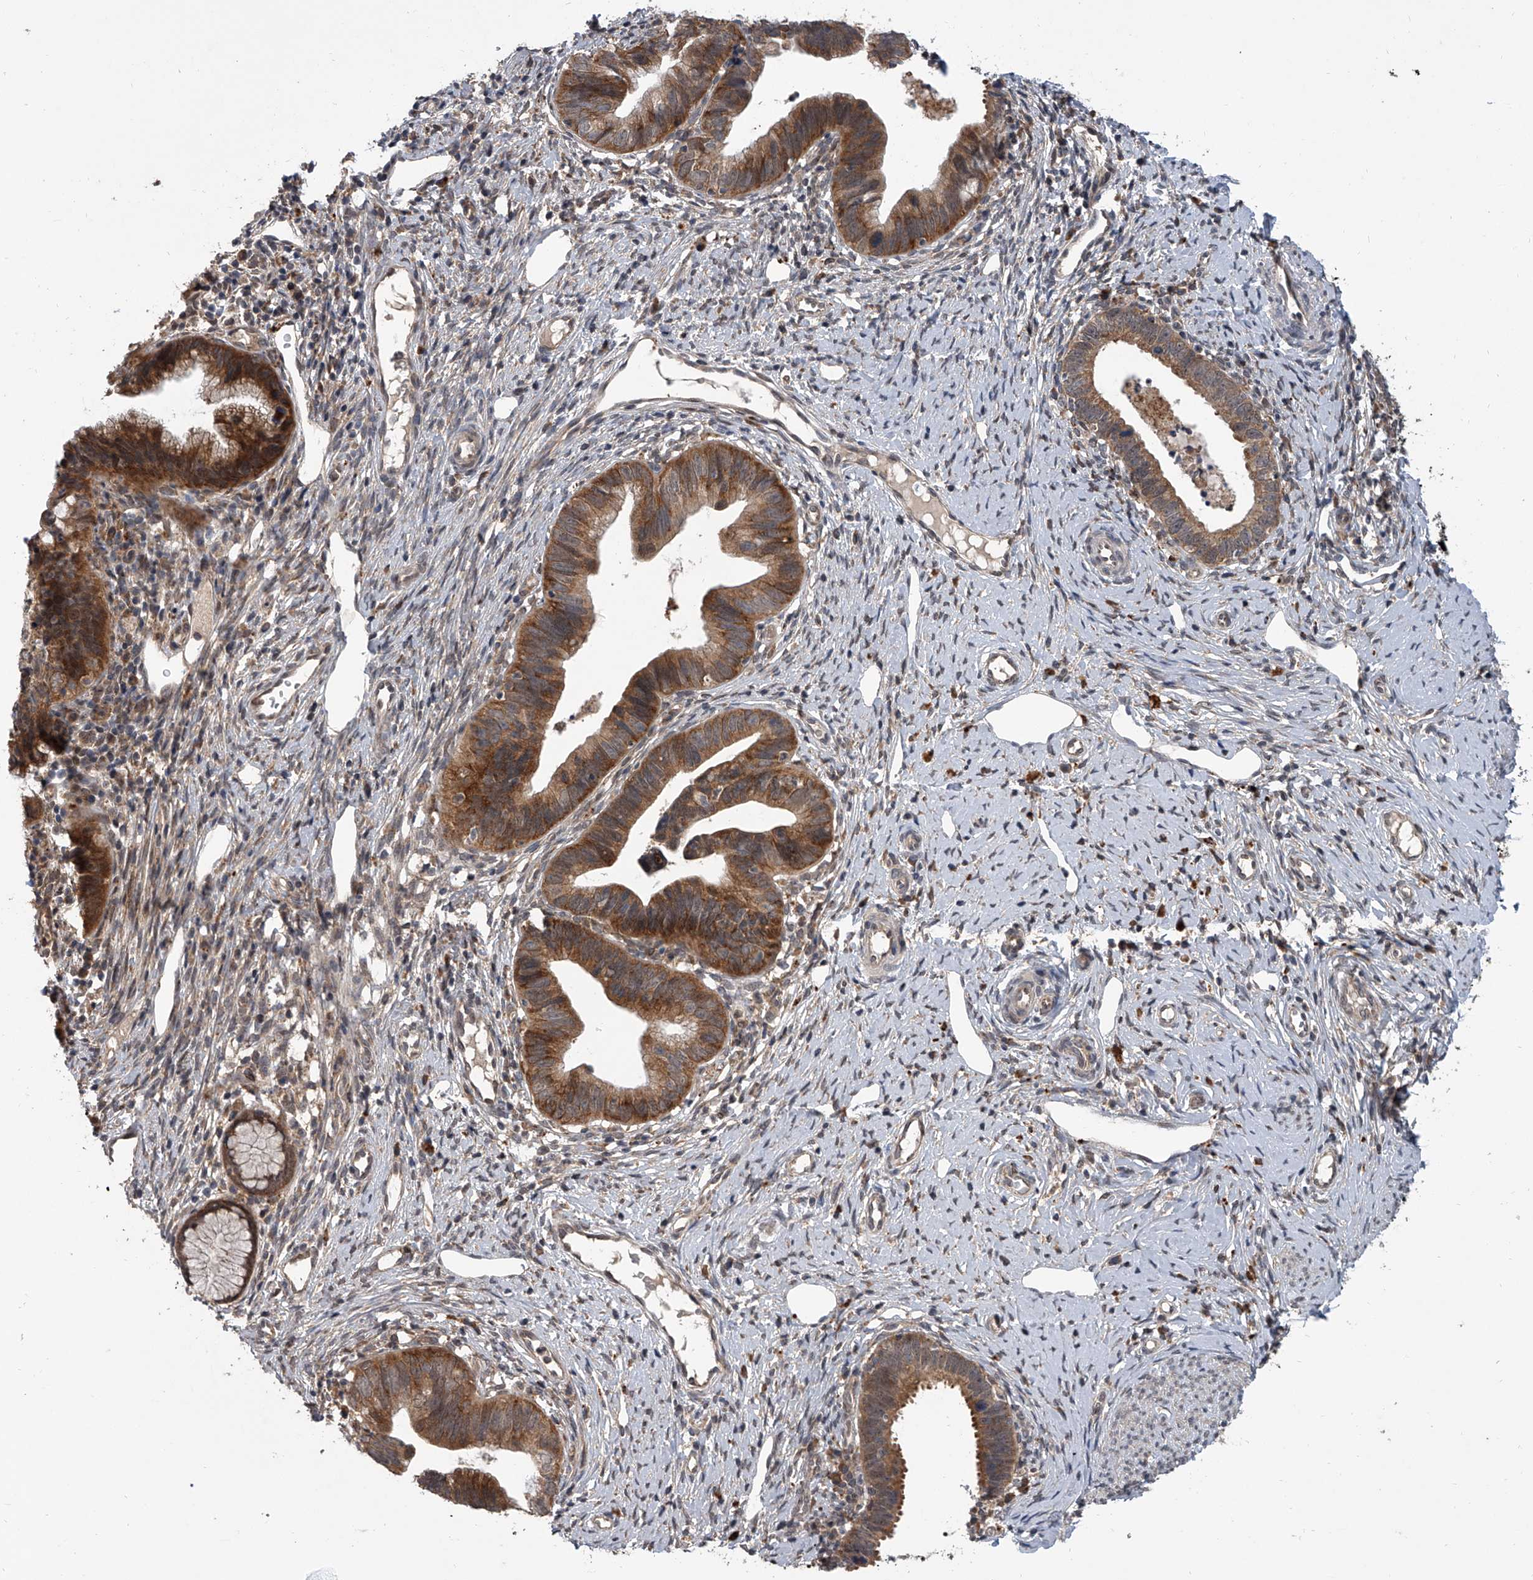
{"staining": {"intensity": "moderate", "quantity": ">75%", "location": "cytoplasmic/membranous"}, "tissue": "cervical cancer", "cell_type": "Tumor cells", "image_type": "cancer", "snomed": [{"axis": "morphology", "description": "Adenocarcinoma, NOS"}, {"axis": "topography", "description": "Cervix"}], "caption": "Moderate cytoplasmic/membranous expression is identified in approximately >75% of tumor cells in adenocarcinoma (cervical). The protein is shown in brown color, while the nuclei are stained blue.", "gene": "GEMIN8", "patient": {"sex": "female", "age": 36}}